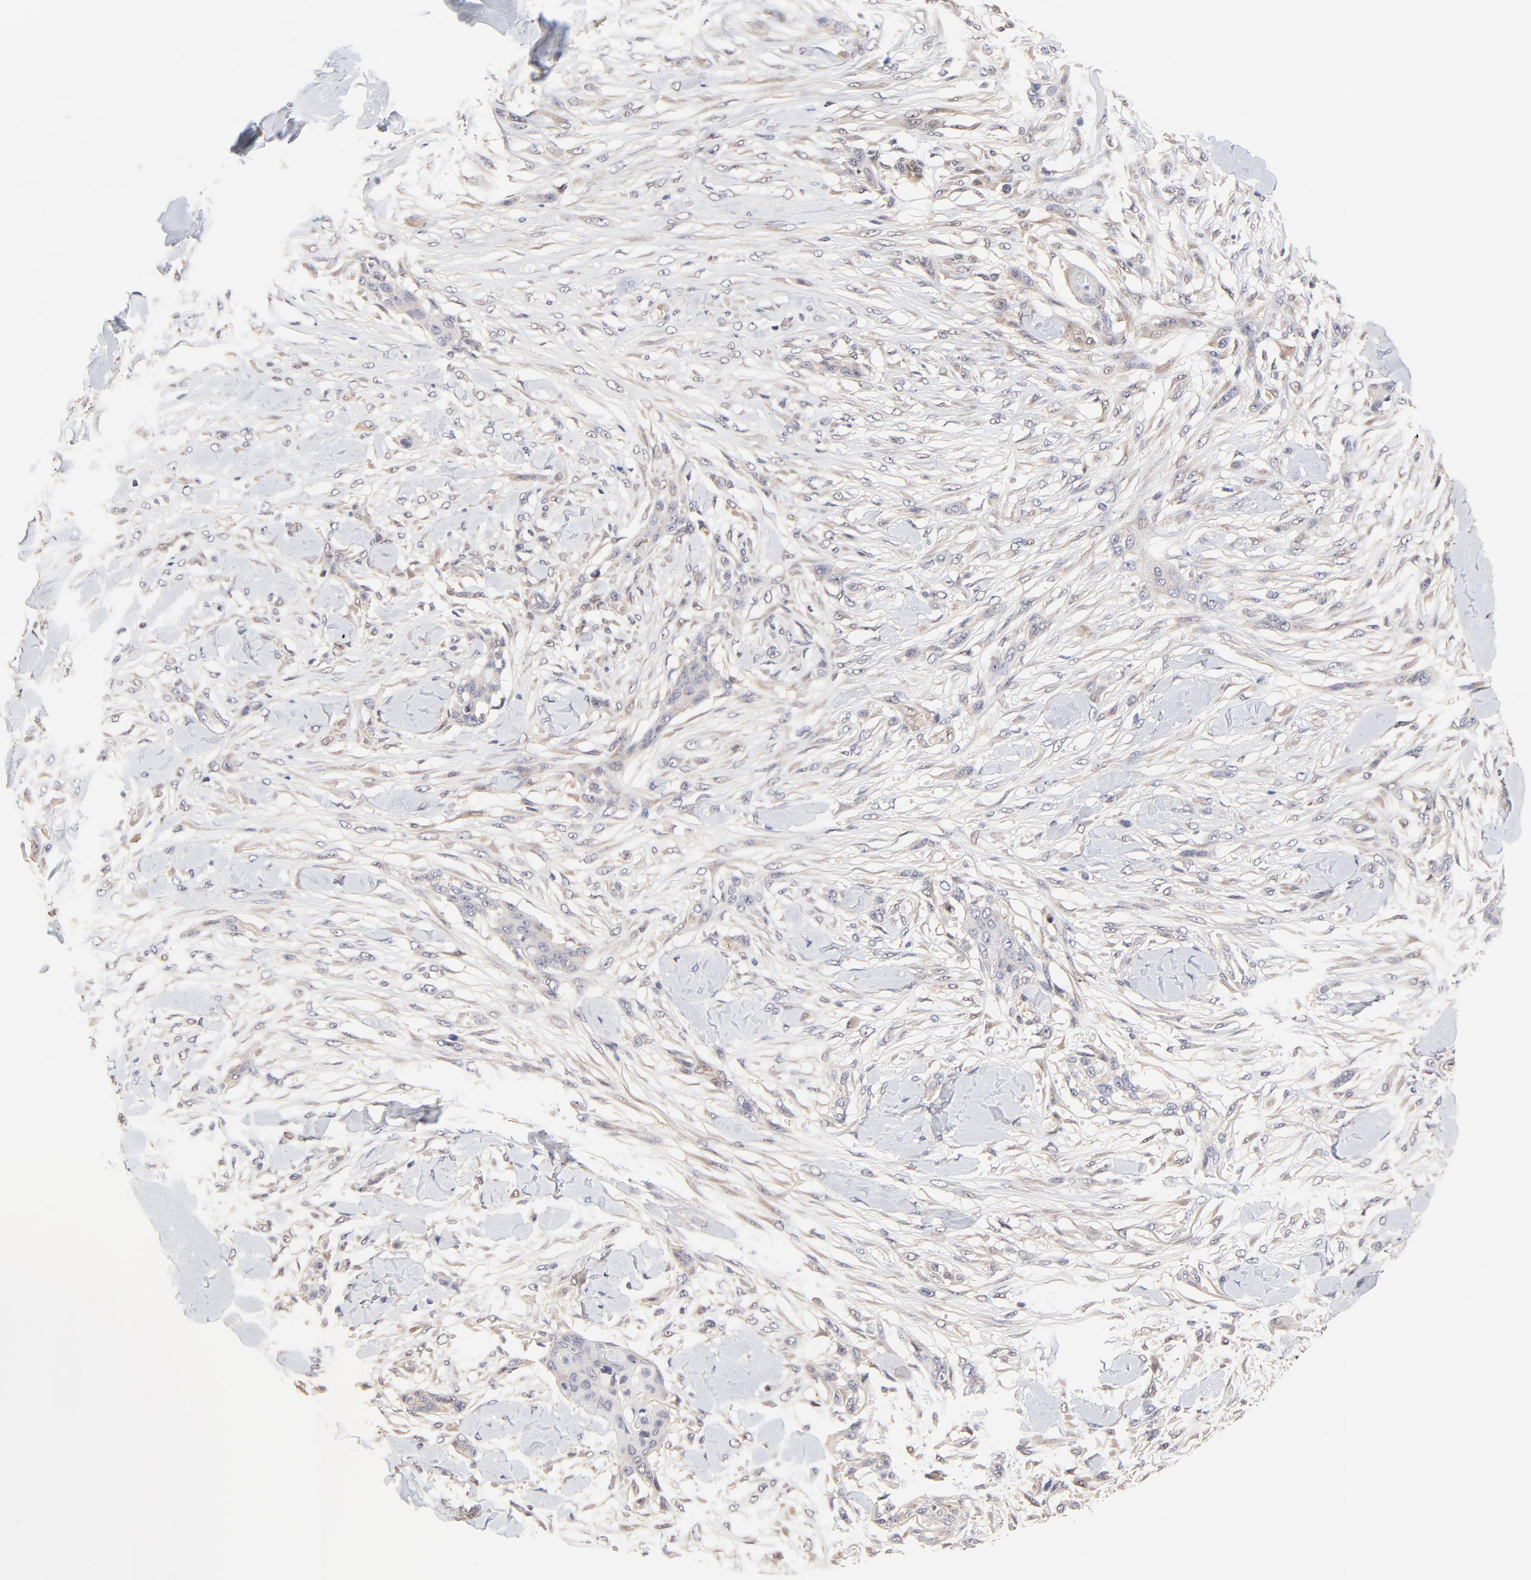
{"staining": {"intensity": "weak", "quantity": "25%-75%", "location": "cytoplasmic/membranous"}, "tissue": "skin cancer", "cell_type": "Tumor cells", "image_type": "cancer", "snomed": [{"axis": "morphology", "description": "Squamous cell carcinoma, NOS"}, {"axis": "topography", "description": "Skin"}], "caption": "Immunohistochemical staining of skin squamous cell carcinoma shows low levels of weak cytoplasmic/membranous protein expression in about 25%-75% of tumor cells.", "gene": "TXNL1", "patient": {"sex": "female", "age": 59}}